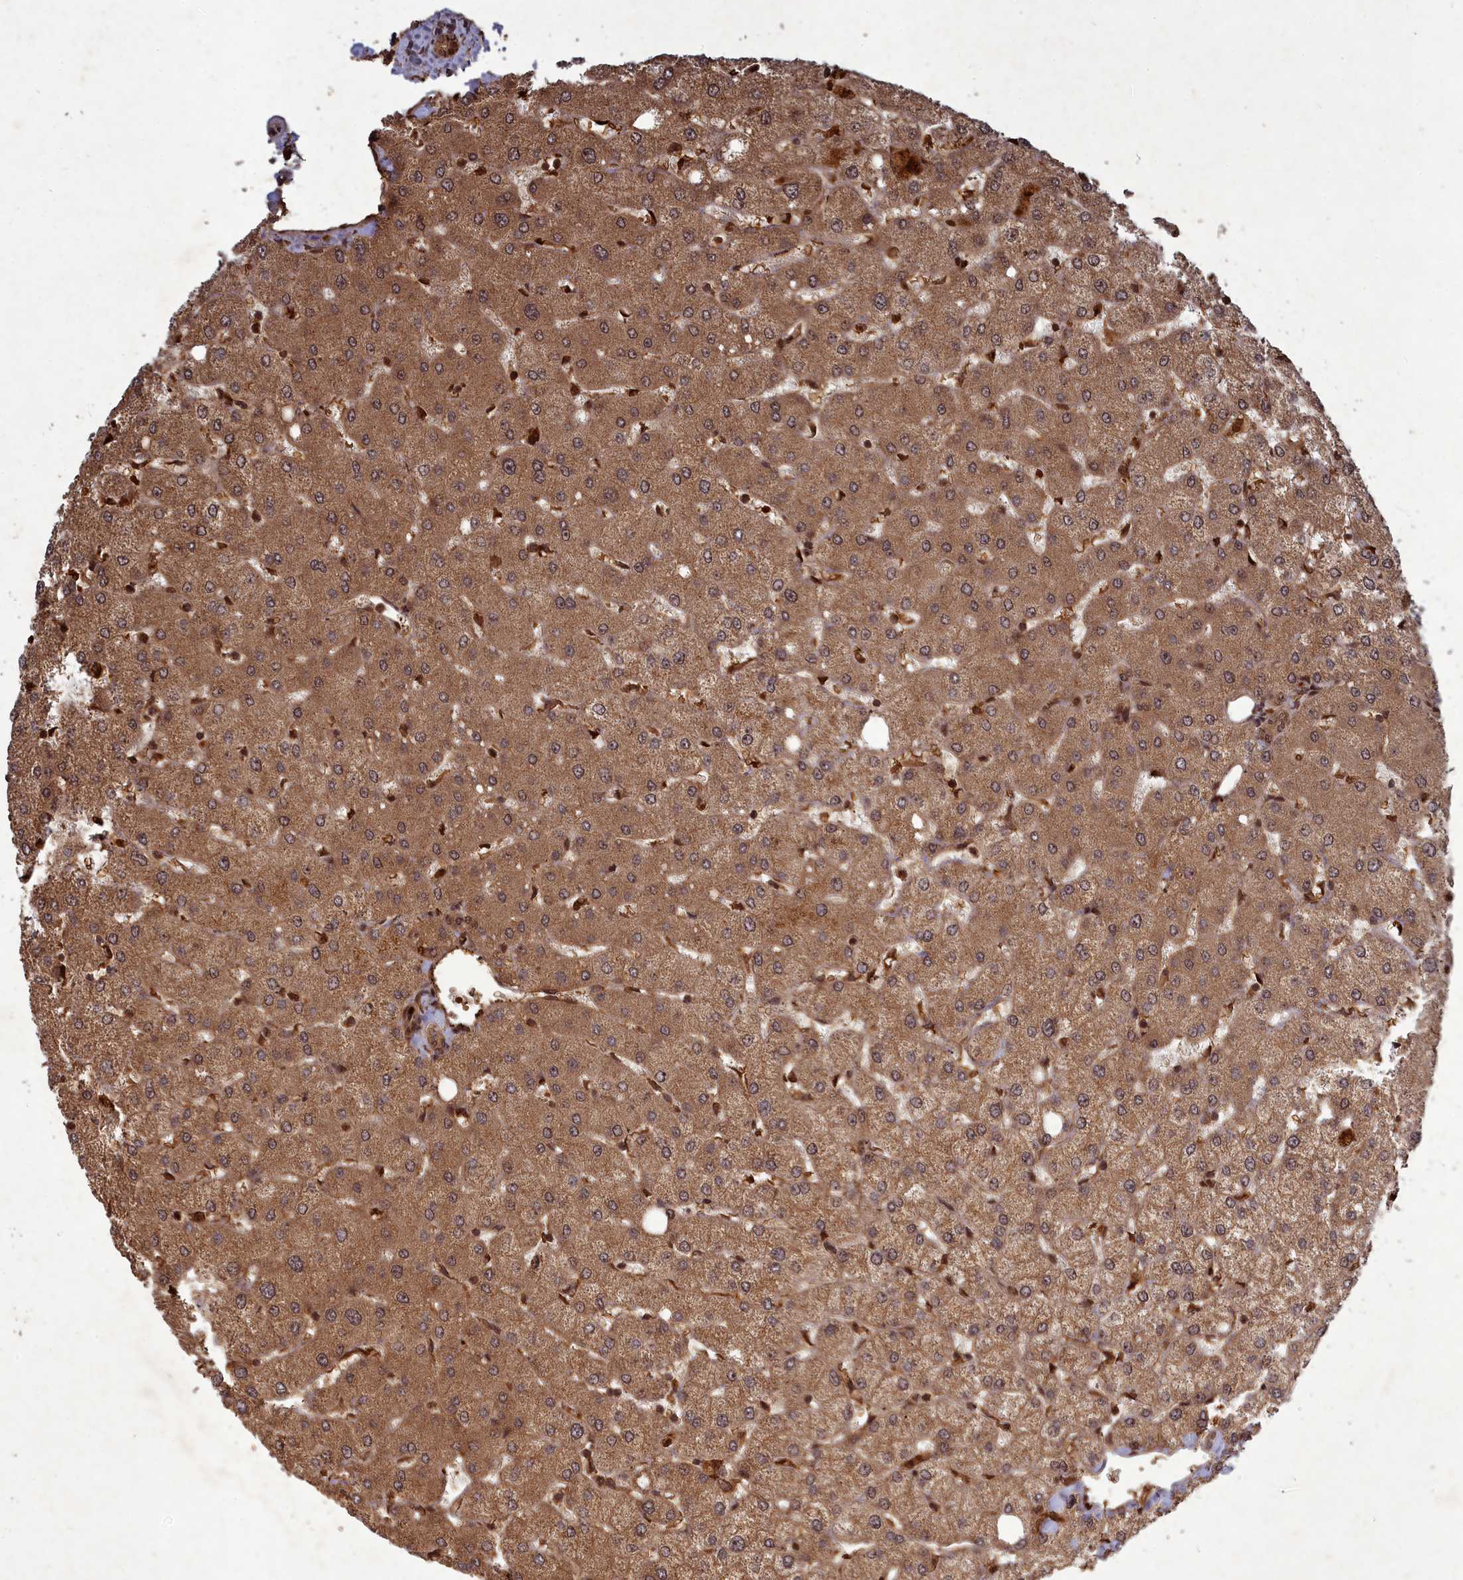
{"staining": {"intensity": "moderate", "quantity": ">75%", "location": "cytoplasmic/membranous,nuclear"}, "tissue": "liver", "cell_type": "Cholangiocytes", "image_type": "normal", "snomed": [{"axis": "morphology", "description": "Normal tissue, NOS"}, {"axis": "topography", "description": "Liver"}], "caption": "Immunohistochemical staining of benign human liver exhibits >75% levels of moderate cytoplasmic/membranous,nuclear protein expression in approximately >75% of cholangiocytes. The staining is performed using DAB brown chromogen to label protein expression. The nuclei are counter-stained blue using hematoxylin.", "gene": "SRMS", "patient": {"sex": "female", "age": 54}}